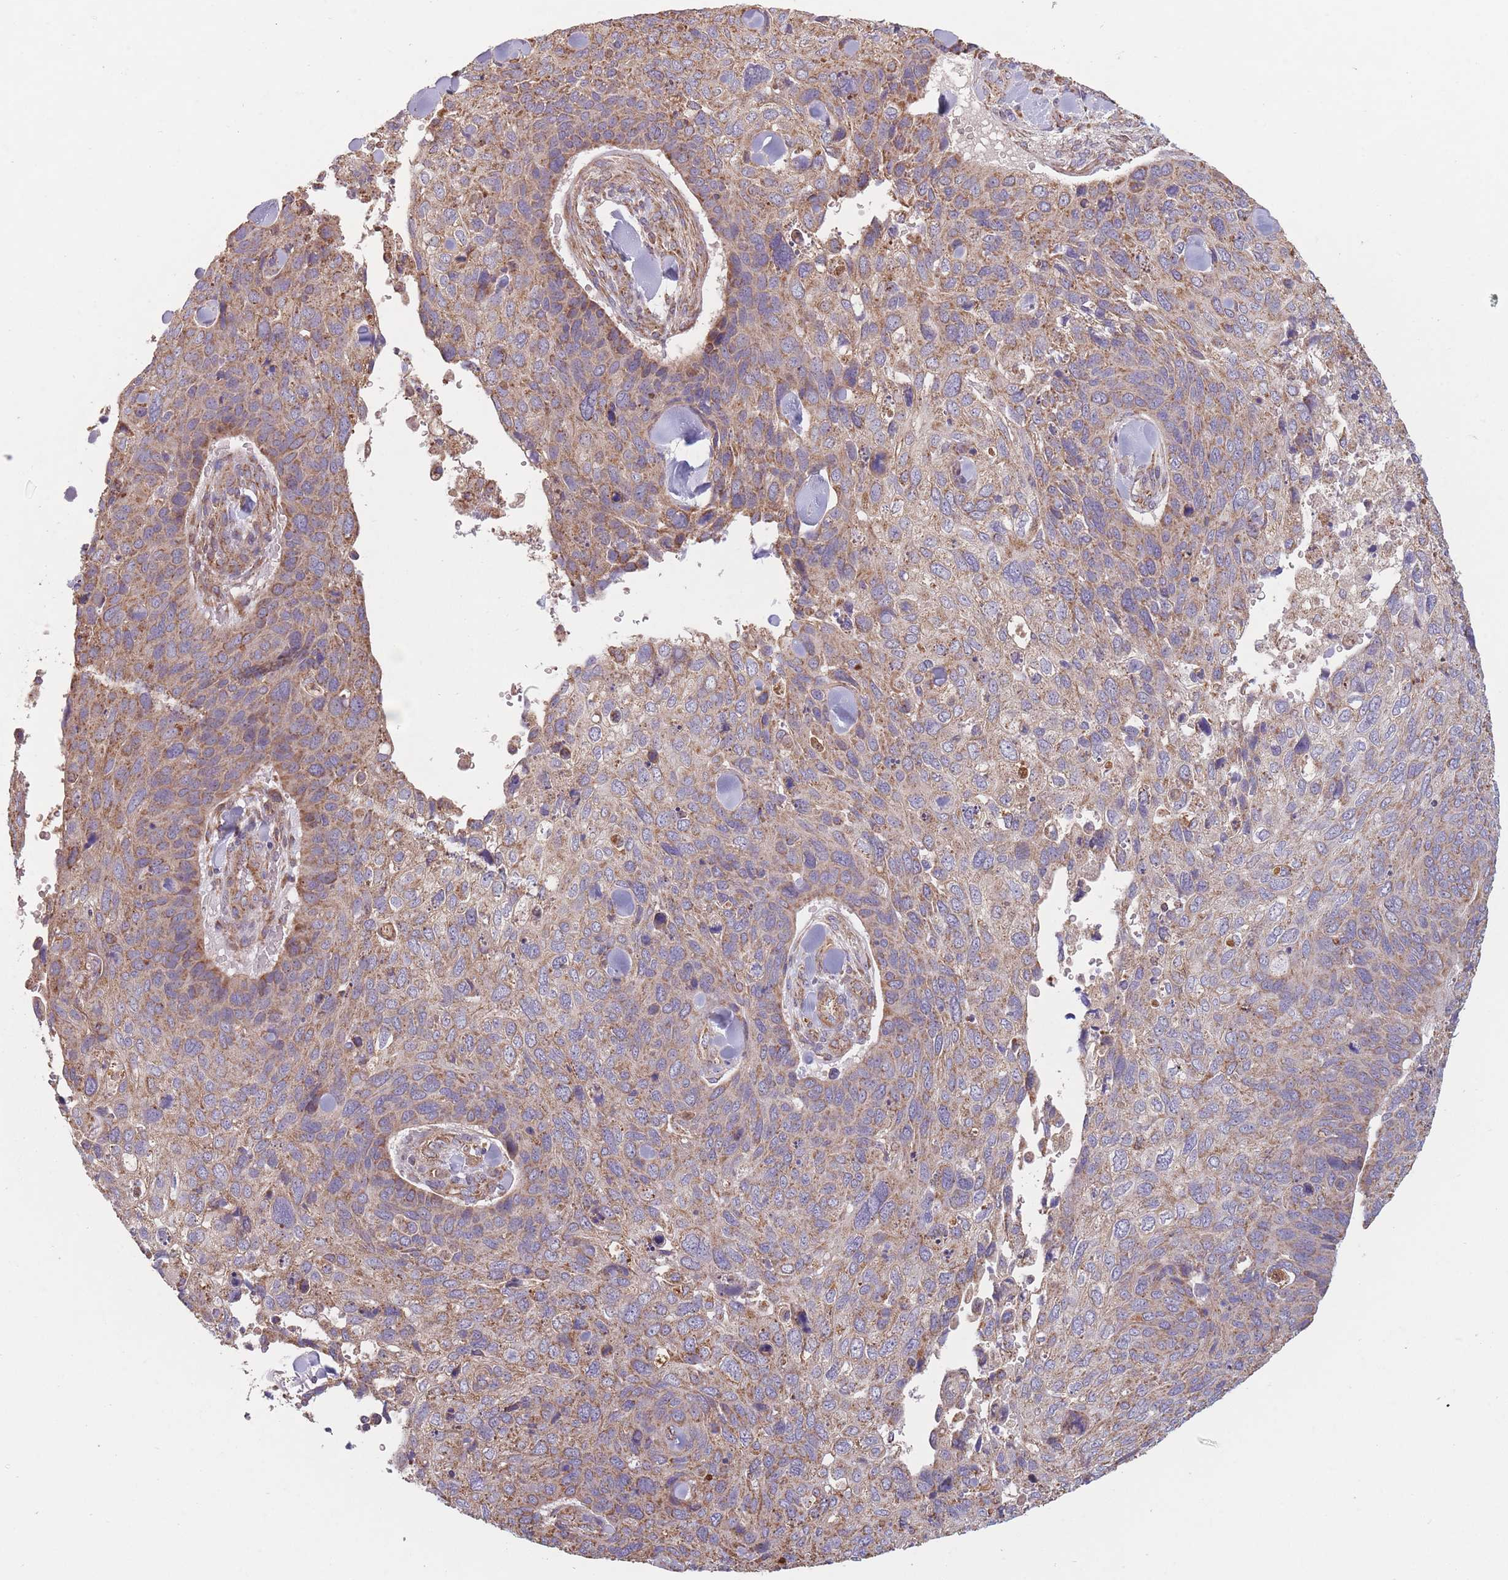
{"staining": {"intensity": "moderate", "quantity": "25%-75%", "location": "cytoplasmic/membranous"}, "tissue": "skin cancer", "cell_type": "Tumor cells", "image_type": "cancer", "snomed": [{"axis": "morphology", "description": "Basal cell carcinoma"}, {"axis": "topography", "description": "Skin"}], "caption": "Immunohistochemistry (IHC) histopathology image of neoplastic tissue: human skin cancer (basal cell carcinoma) stained using immunohistochemistry reveals medium levels of moderate protein expression localized specifically in the cytoplasmic/membranous of tumor cells, appearing as a cytoplasmic/membranous brown color.", "gene": "KIF16B", "patient": {"sex": "female", "age": 74}}